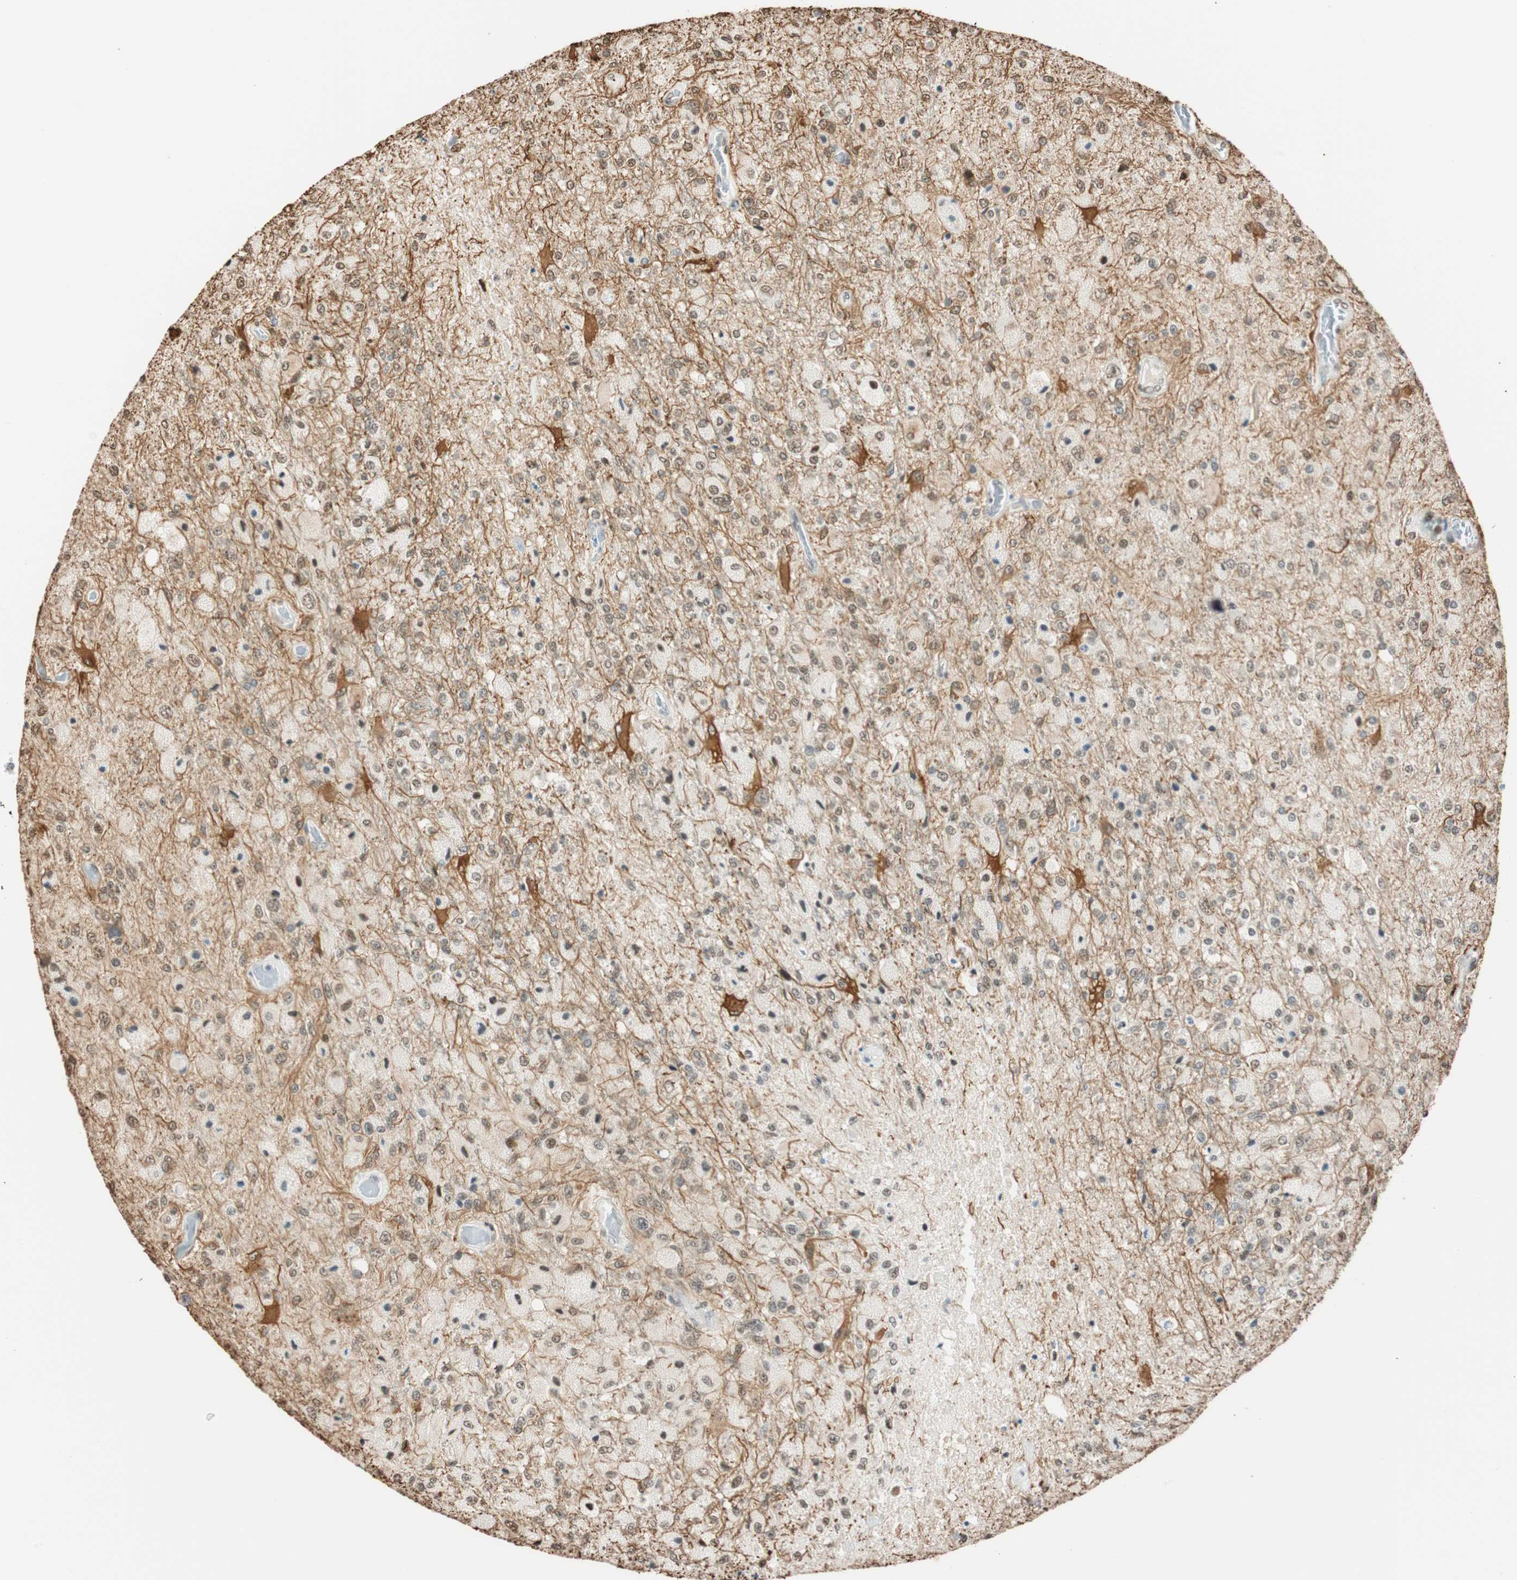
{"staining": {"intensity": "moderate", "quantity": ">75%", "location": "cytoplasmic/membranous,nuclear"}, "tissue": "glioma", "cell_type": "Tumor cells", "image_type": "cancer", "snomed": [{"axis": "morphology", "description": "Normal tissue, NOS"}, {"axis": "morphology", "description": "Glioma, malignant, High grade"}, {"axis": "topography", "description": "Cerebral cortex"}], "caption": "This is a photomicrograph of immunohistochemistry staining of malignant glioma (high-grade), which shows moderate staining in the cytoplasmic/membranous and nuclear of tumor cells.", "gene": "FANCG", "patient": {"sex": "male", "age": 77}}